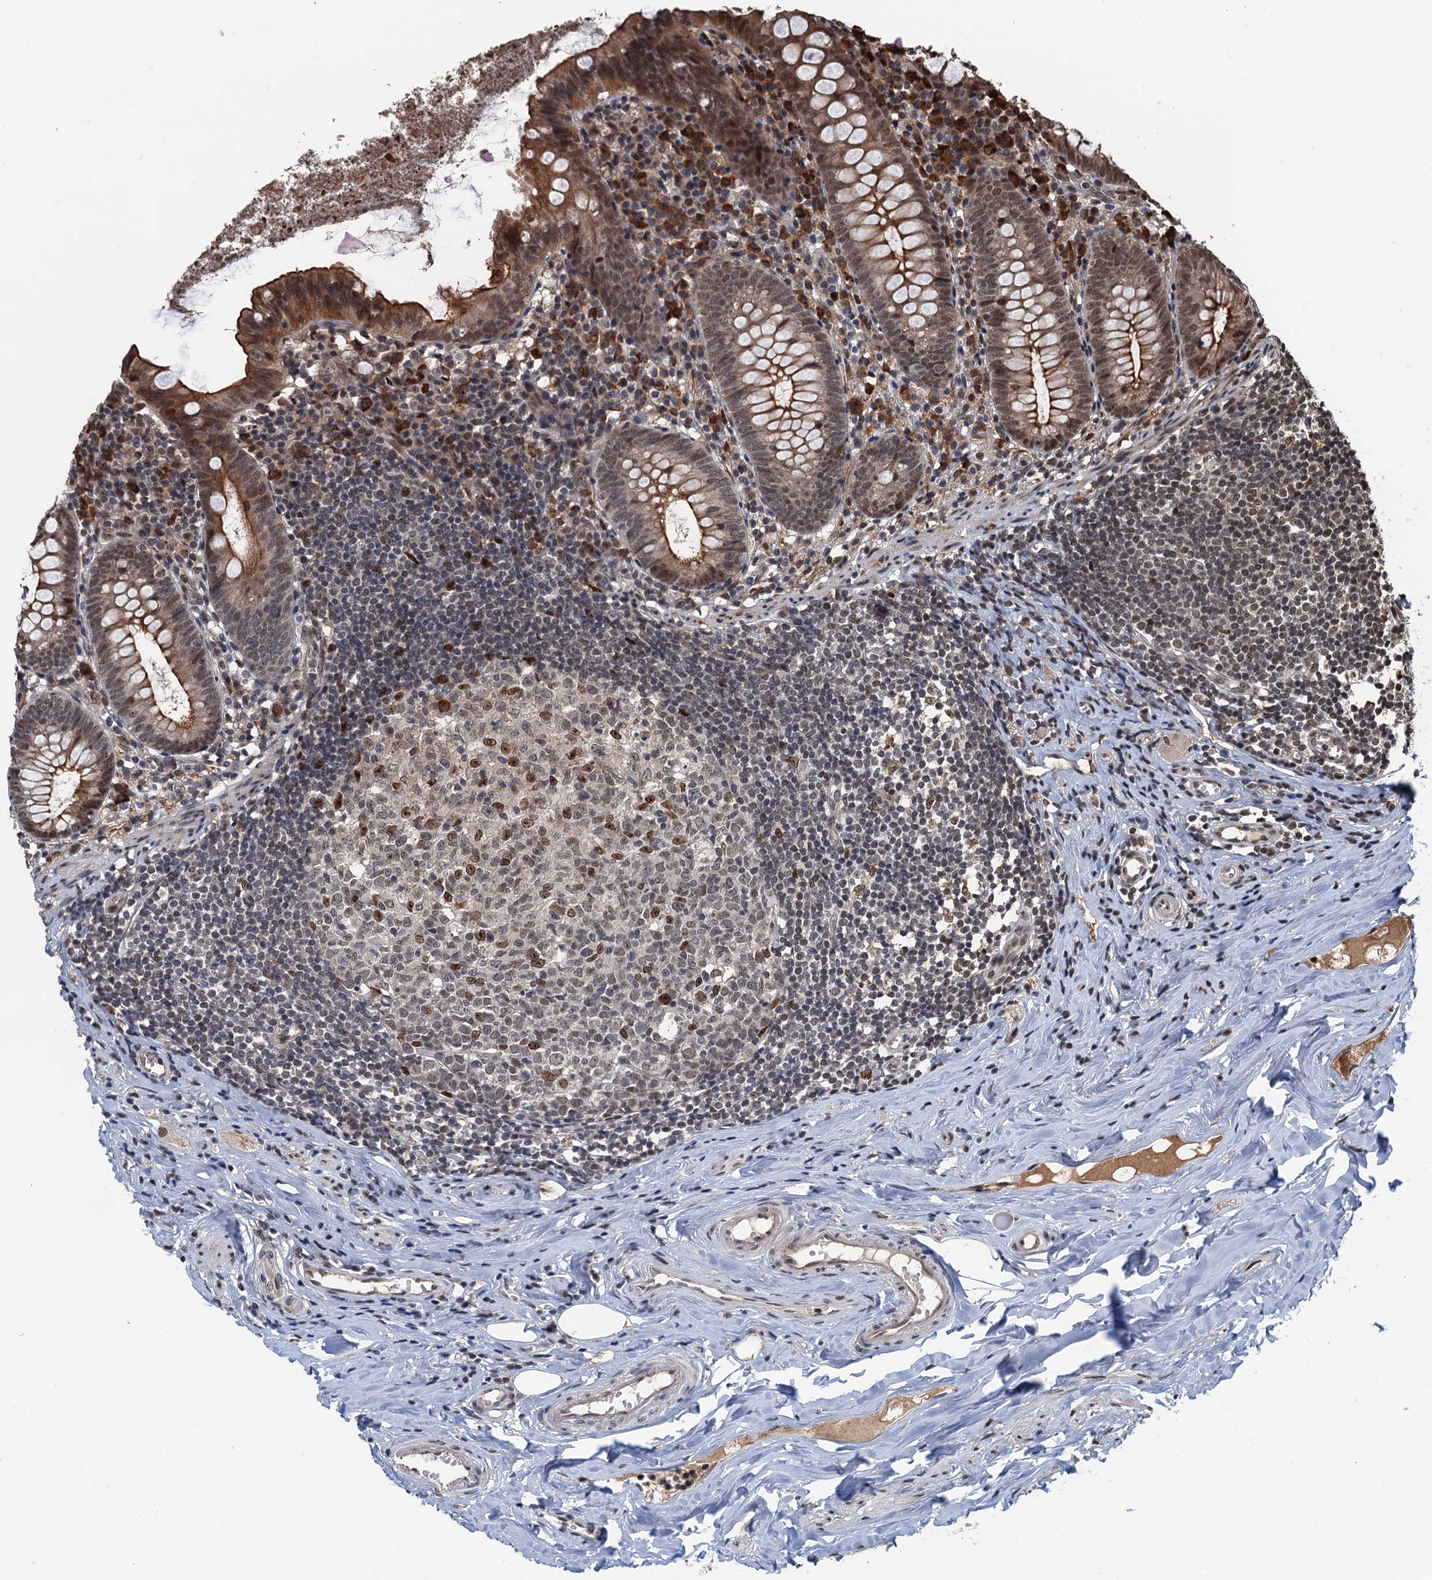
{"staining": {"intensity": "moderate", "quantity": "25%-75%", "location": "cytoplasmic/membranous"}, "tissue": "appendix", "cell_type": "Glandular cells", "image_type": "normal", "snomed": [{"axis": "morphology", "description": "Normal tissue, NOS"}, {"axis": "topography", "description": "Appendix"}], "caption": "Immunohistochemistry (IHC) image of unremarkable human appendix stained for a protein (brown), which demonstrates medium levels of moderate cytoplasmic/membranous staining in about 25%-75% of glandular cells.", "gene": "RASSF4", "patient": {"sex": "female", "age": 51}}